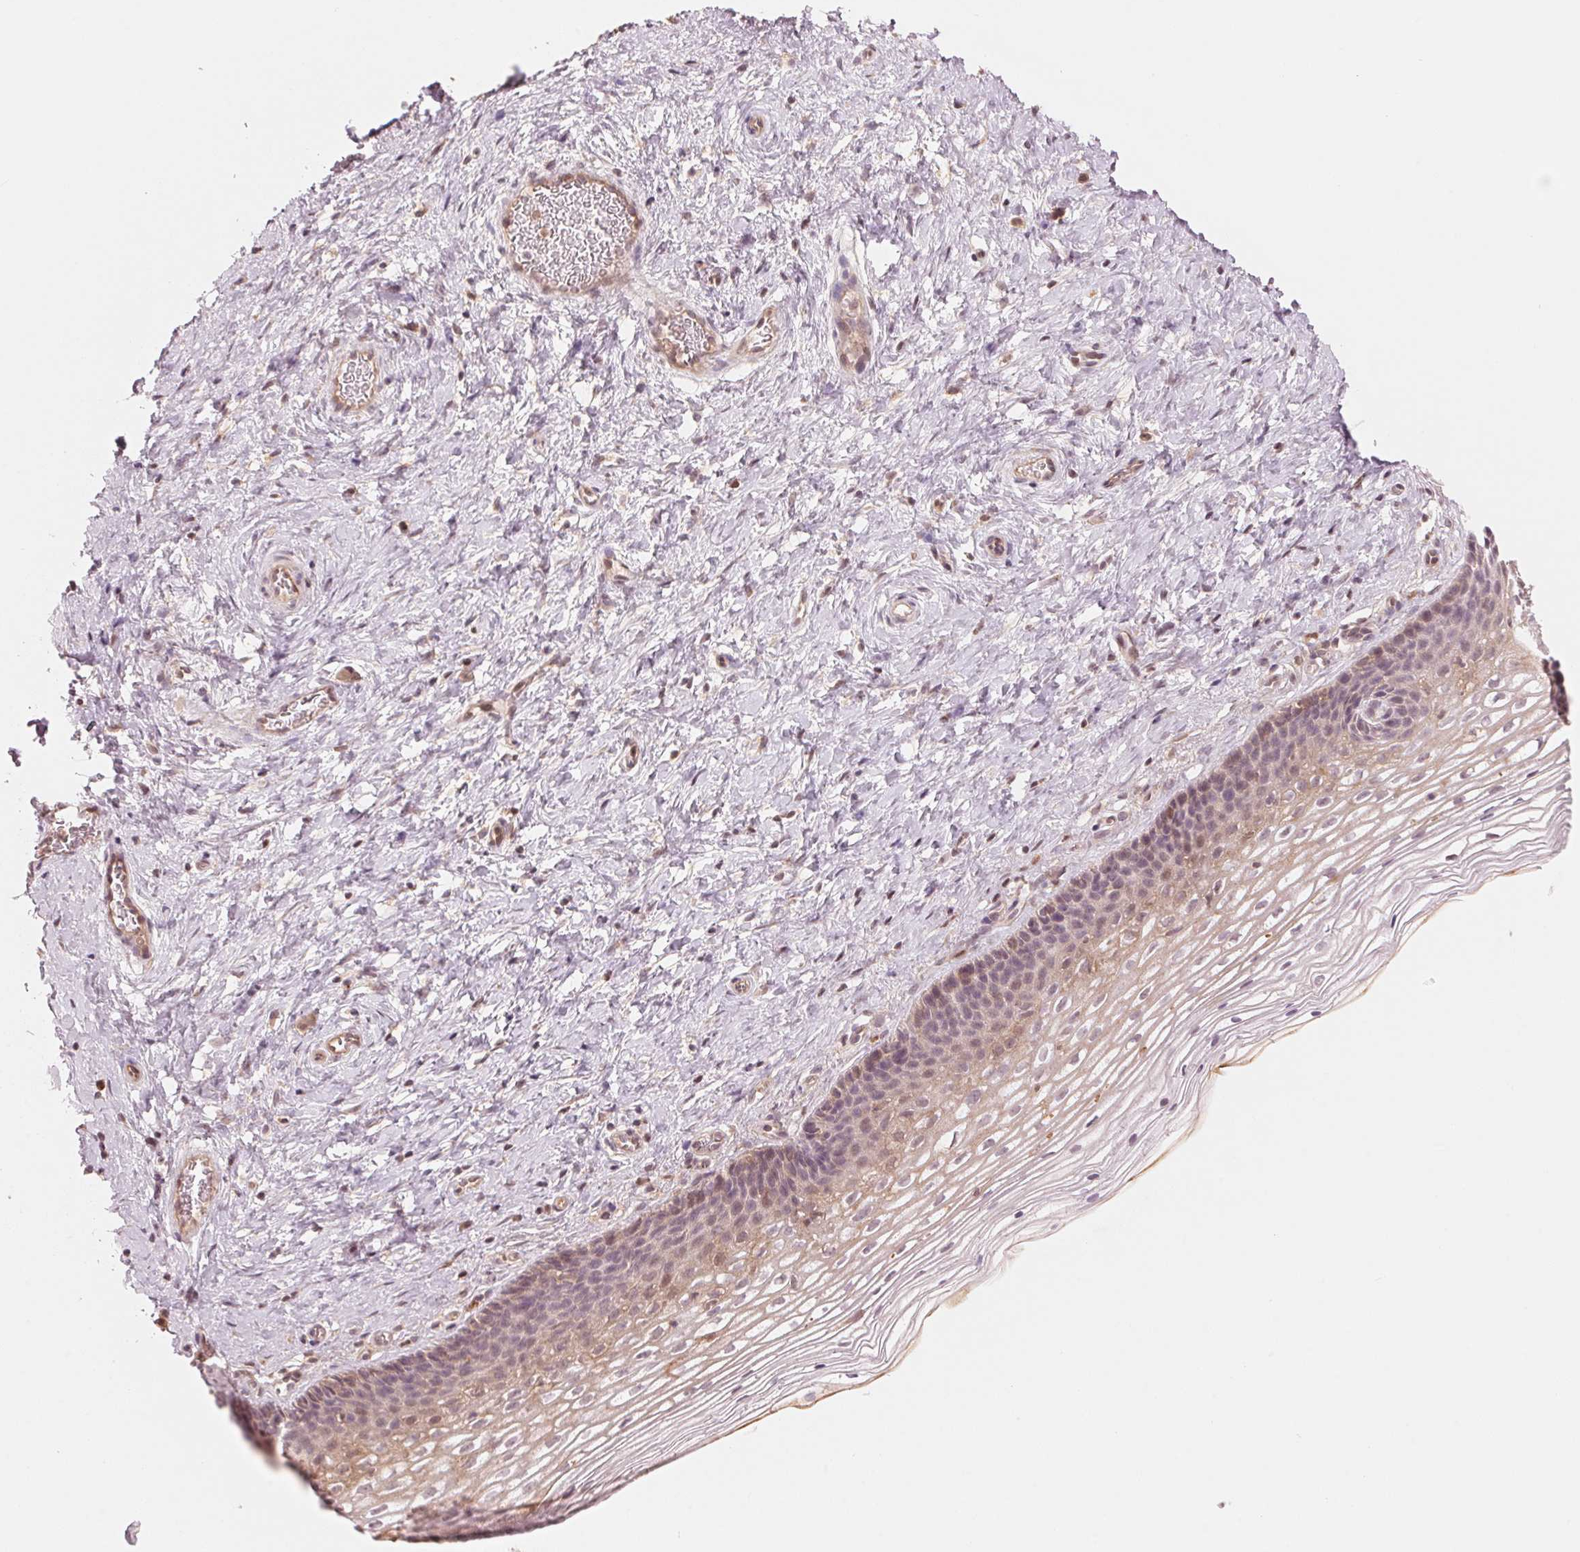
{"staining": {"intensity": "weak", "quantity": "<25%", "location": "cytoplasmic/membranous"}, "tissue": "cervix", "cell_type": "Glandular cells", "image_type": "normal", "snomed": [{"axis": "morphology", "description": "Normal tissue, NOS"}, {"axis": "topography", "description": "Cervix"}], "caption": "Glandular cells show no significant protein positivity in normal cervix. (DAB (3,3'-diaminobenzidine) IHC, high magnification).", "gene": "PRKN", "patient": {"sex": "female", "age": 34}}